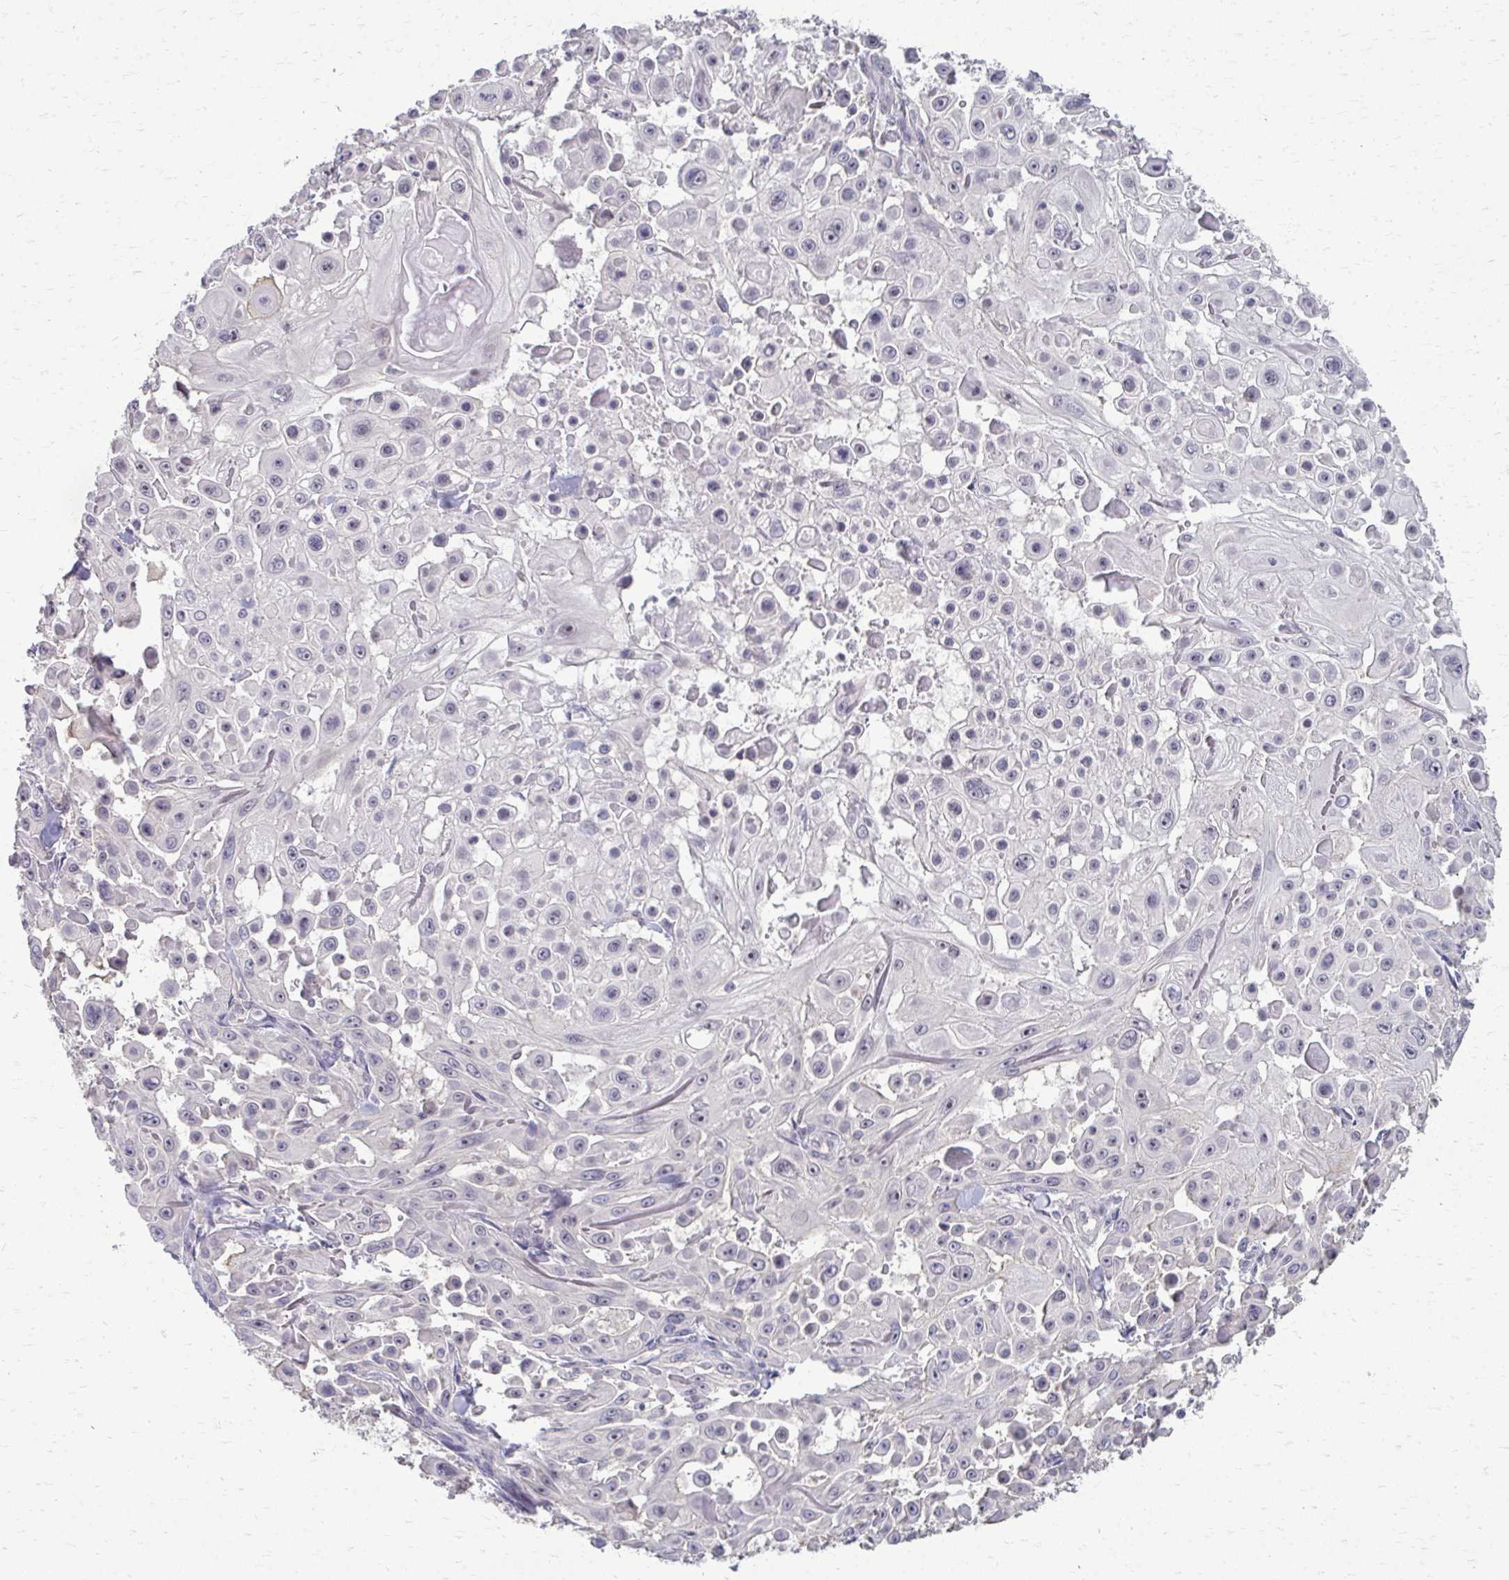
{"staining": {"intensity": "moderate", "quantity": "25%-75%", "location": "nuclear"}, "tissue": "skin cancer", "cell_type": "Tumor cells", "image_type": "cancer", "snomed": [{"axis": "morphology", "description": "Squamous cell carcinoma, NOS"}, {"axis": "topography", "description": "Skin"}], "caption": "Protein staining of skin cancer tissue displays moderate nuclear staining in about 25%-75% of tumor cells.", "gene": "NUDT16", "patient": {"sex": "male", "age": 91}}